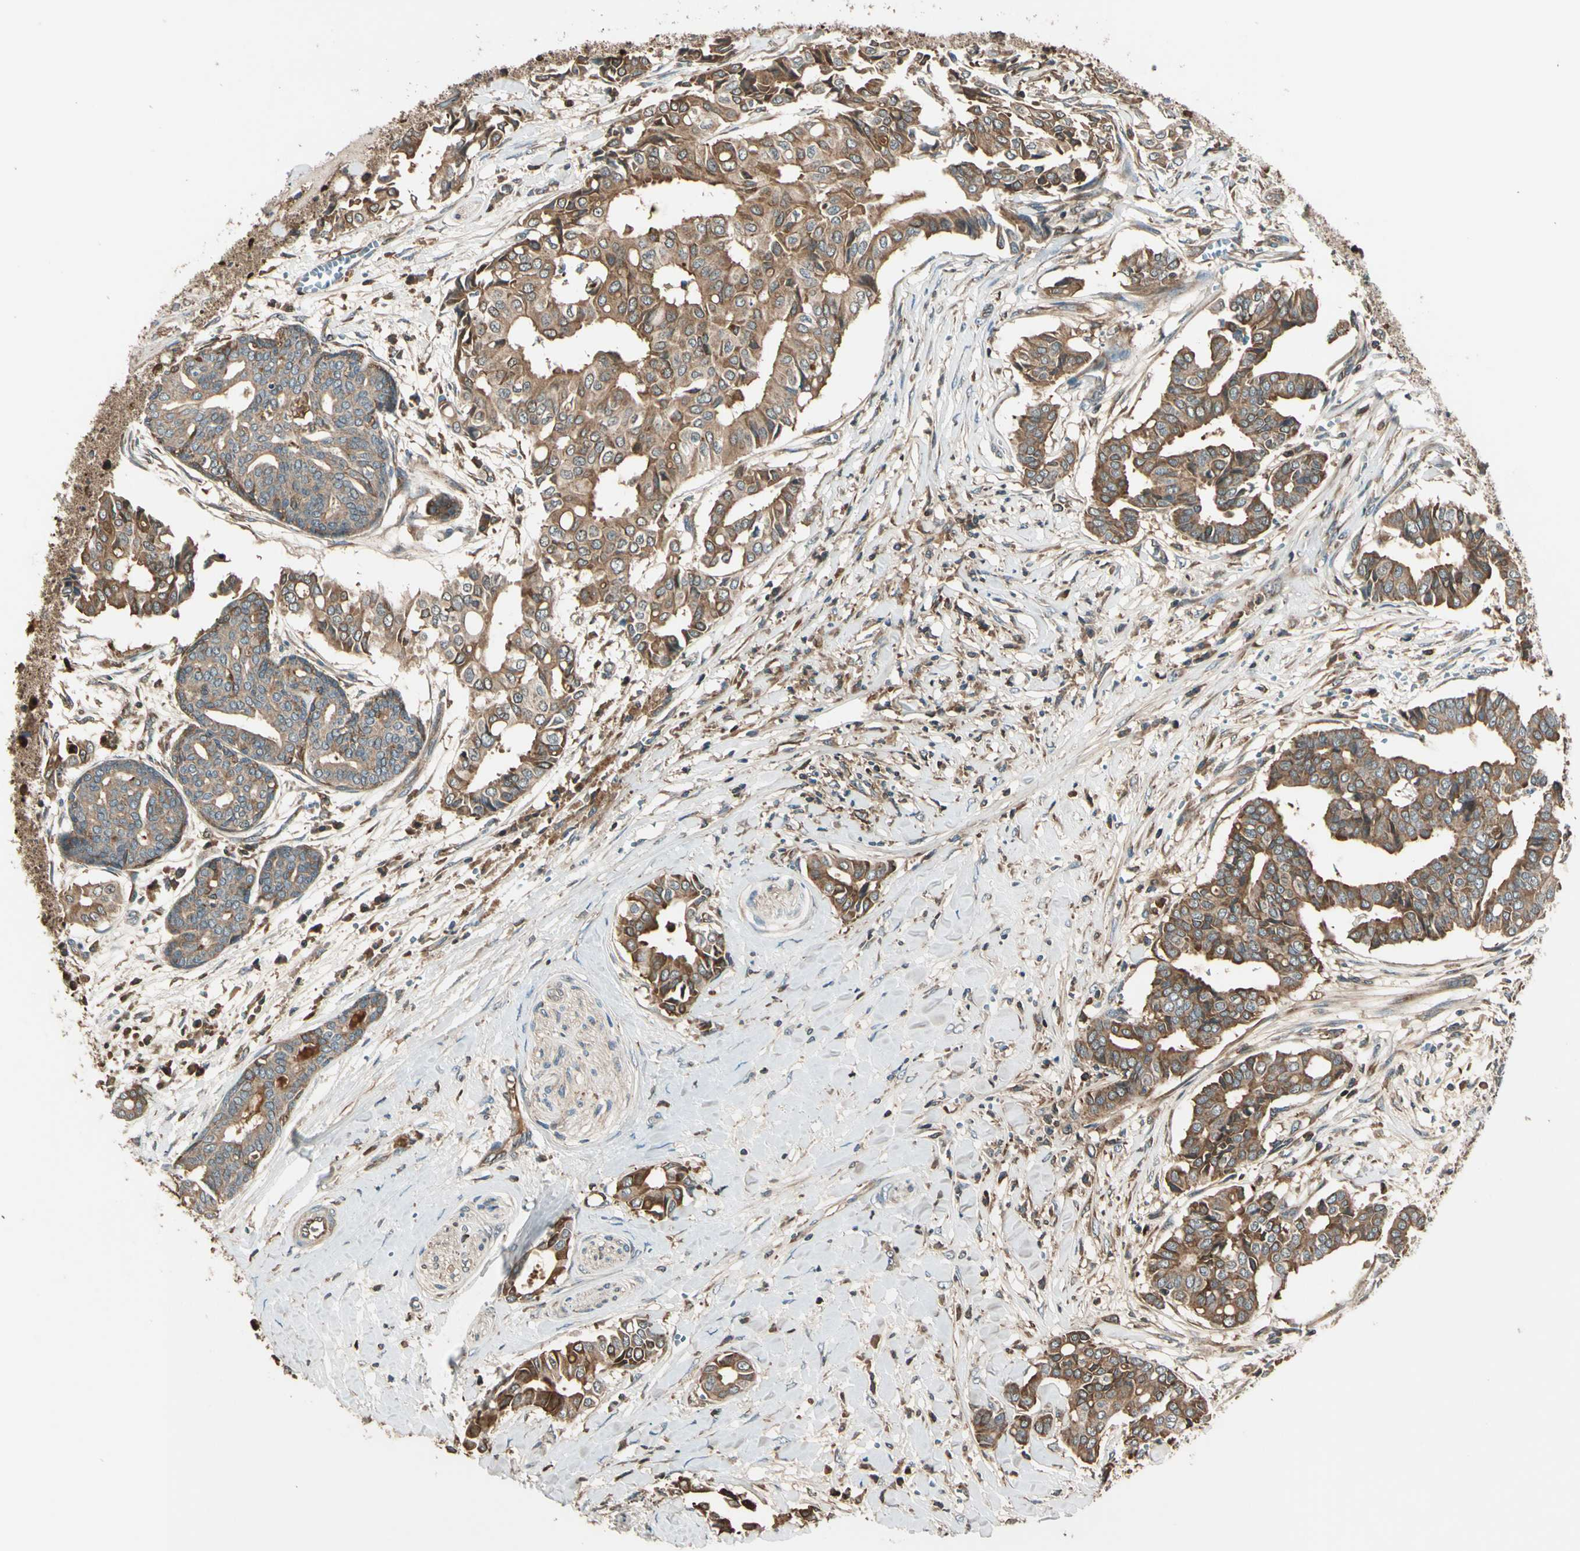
{"staining": {"intensity": "moderate", "quantity": ">75%", "location": "cytoplasmic/membranous"}, "tissue": "head and neck cancer", "cell_type": "Tumor cells", "image_type": "cancer", "snomed": [{"axis": "morphology", "description": "Adenocarcinoma, NOS"}, {"axis": "topography", "description": "Salivary gland"}, {"axis": "topography", "description": "Head-Neck"}], "caption": "Protein staining displays moderate cytoplasmic/membranous expression in about >75% of tumor cells in head and neck adenocarcinoma. The protein is stained brown, and the nuclei are stained in blue (DAB (3,3'-diaminobenzidine) IHC with brightfield microscopy, high magnification).", "gene": "STX11", "patient": {"sex": "female", "age": 59}}